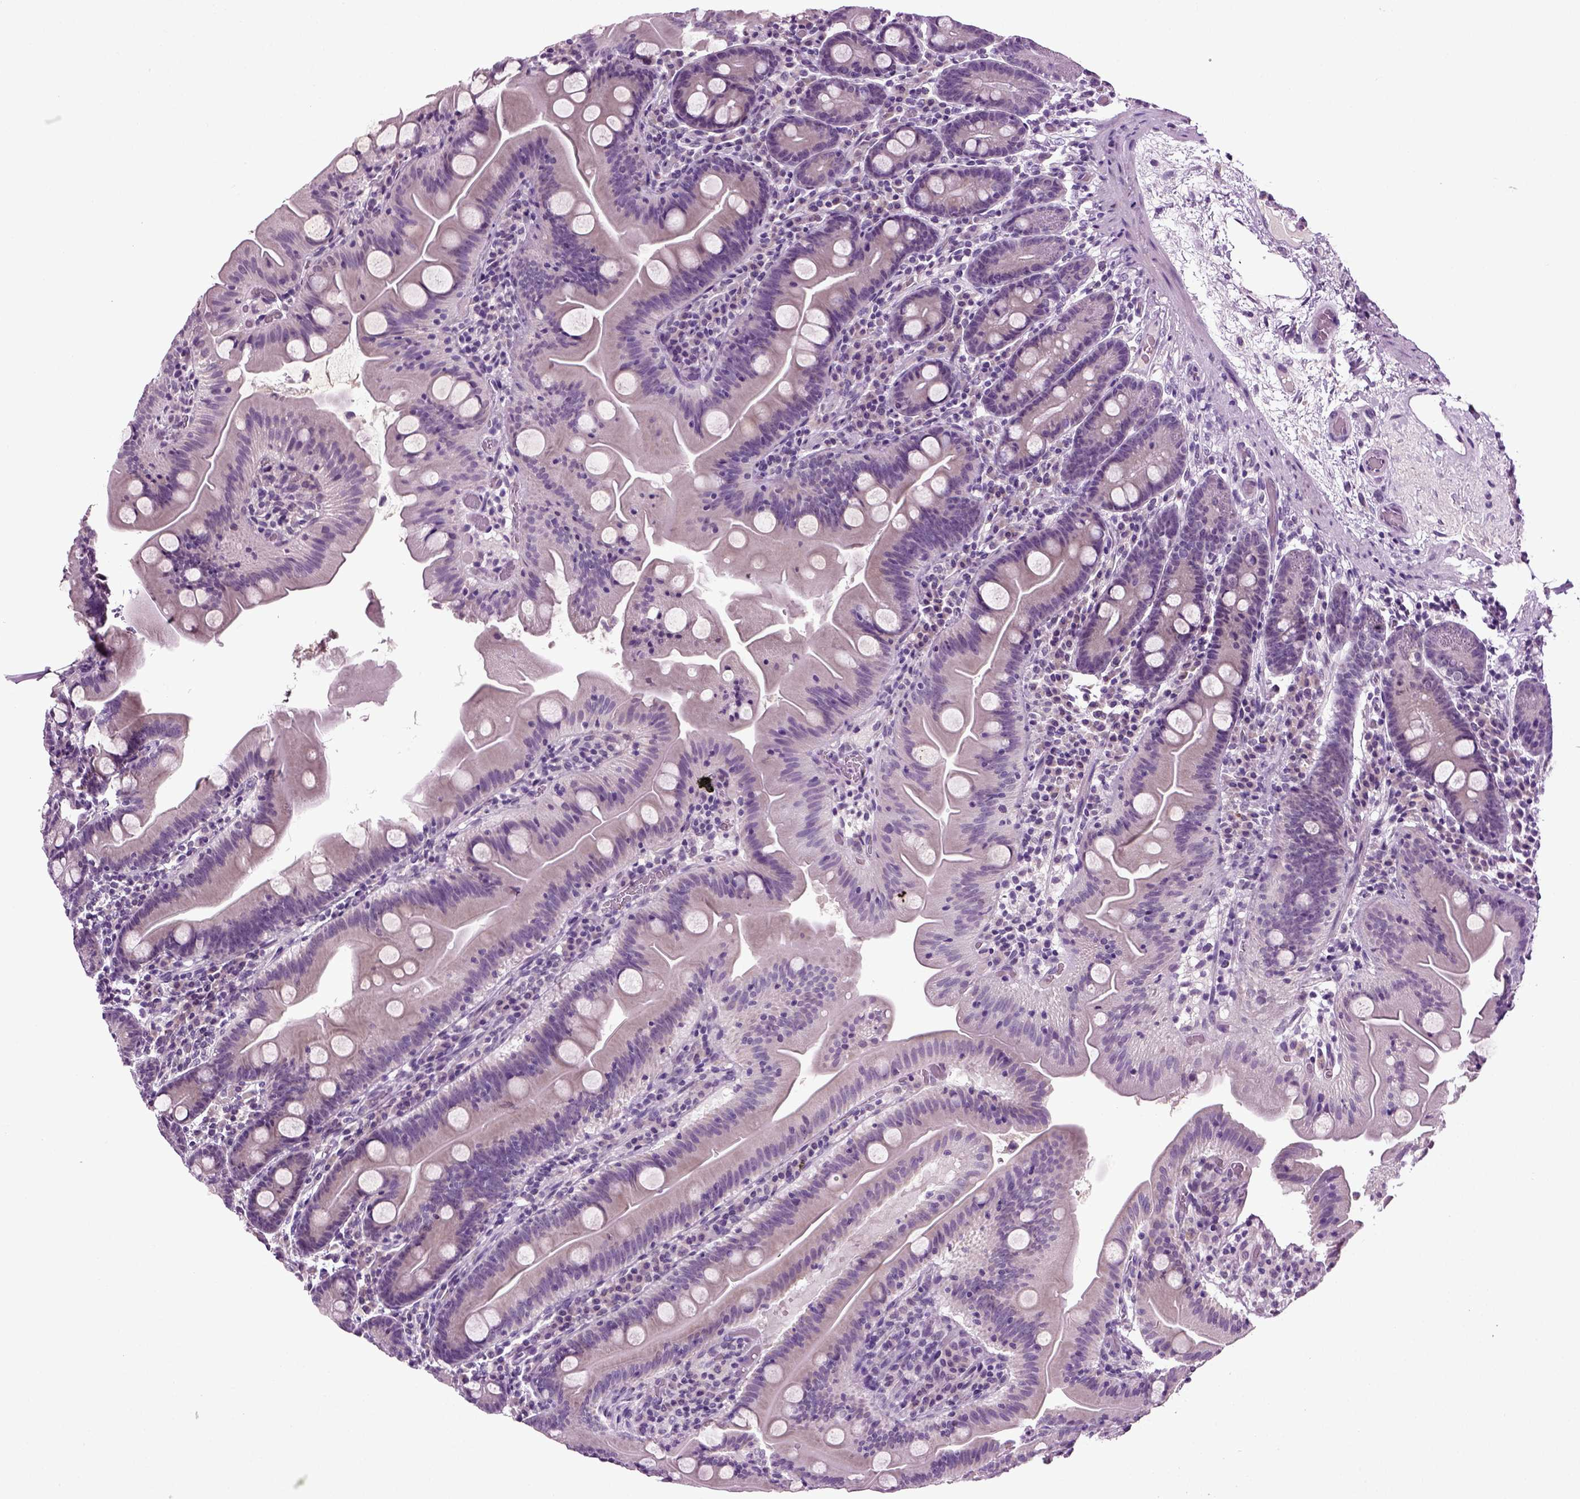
{"staining": {"intensity": "negative", "quantity": "none", "location": "none"}, "tissue": "small intestine", "cell_type": "Glandular cells", "image_type": "normal", "snomed": [{"axis": "morphology", "description": "Normal tissue, NOS"}, {"axis": "topography", "description": "Small intestine"}], "caption": "Human small intestine stained for a protein using immunohistochemistry (IHC) demonstrates no expression in glandular cells.", "gene": "SPATA17", "patient": {"sex": "male", "age": 37}}